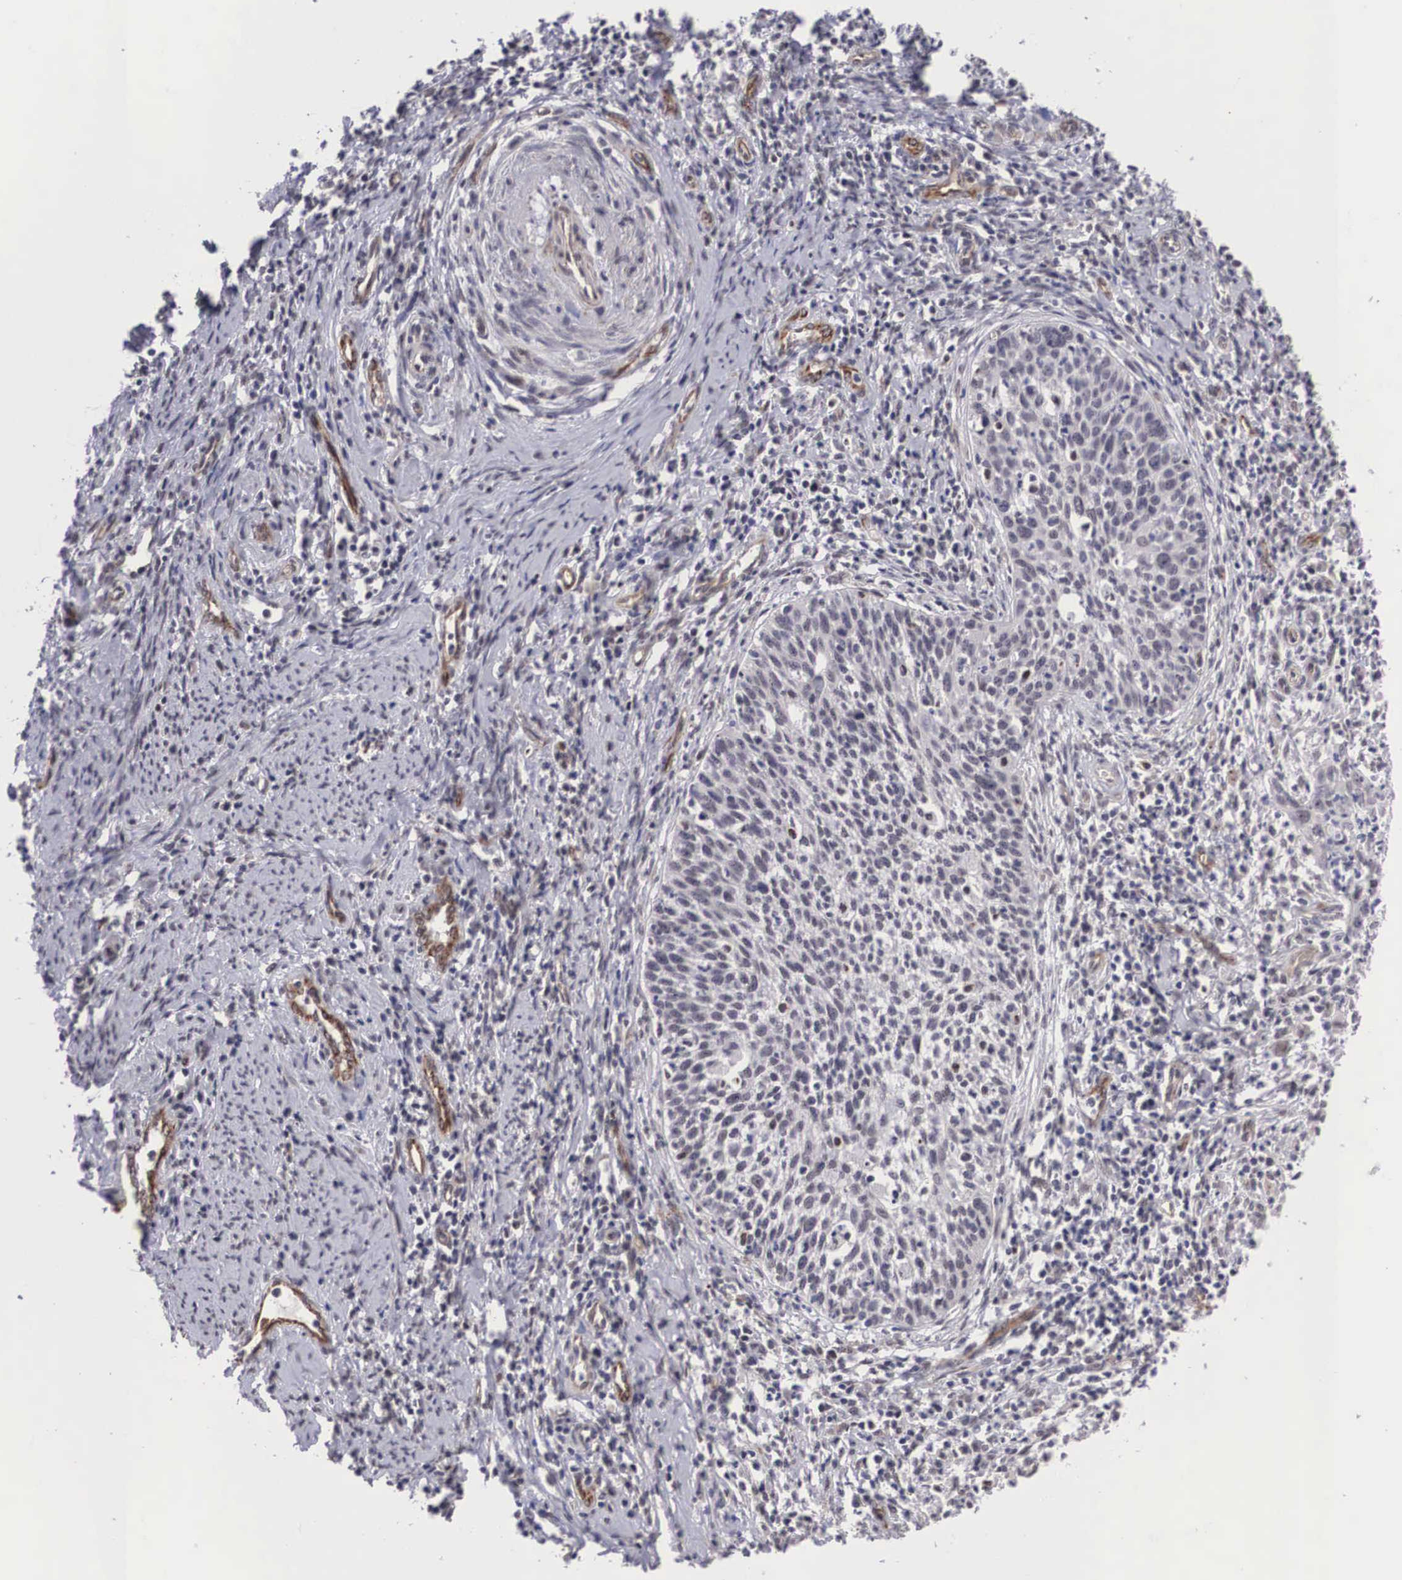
{"staining": {"intensity": "negative", "quantity": "none", "location": "none"}, "tissue": "cervical cancer", "cell_type": "Tumor cells", "image_type": "cancer", "snomed": [{"axis": "morphology", "description": "Squamous cell carcinoma, NOS"}, {"axis": "topography", "description": "Cervix"}], "caption": "A high-resolution photomicrograph shows immunohistochemistry staining of cervical squamous cell carcinoma, which exhibits no significant positivity in tumor cells.", "gene": "MORC2", "patient": {"sex": "female", "age": 41}}